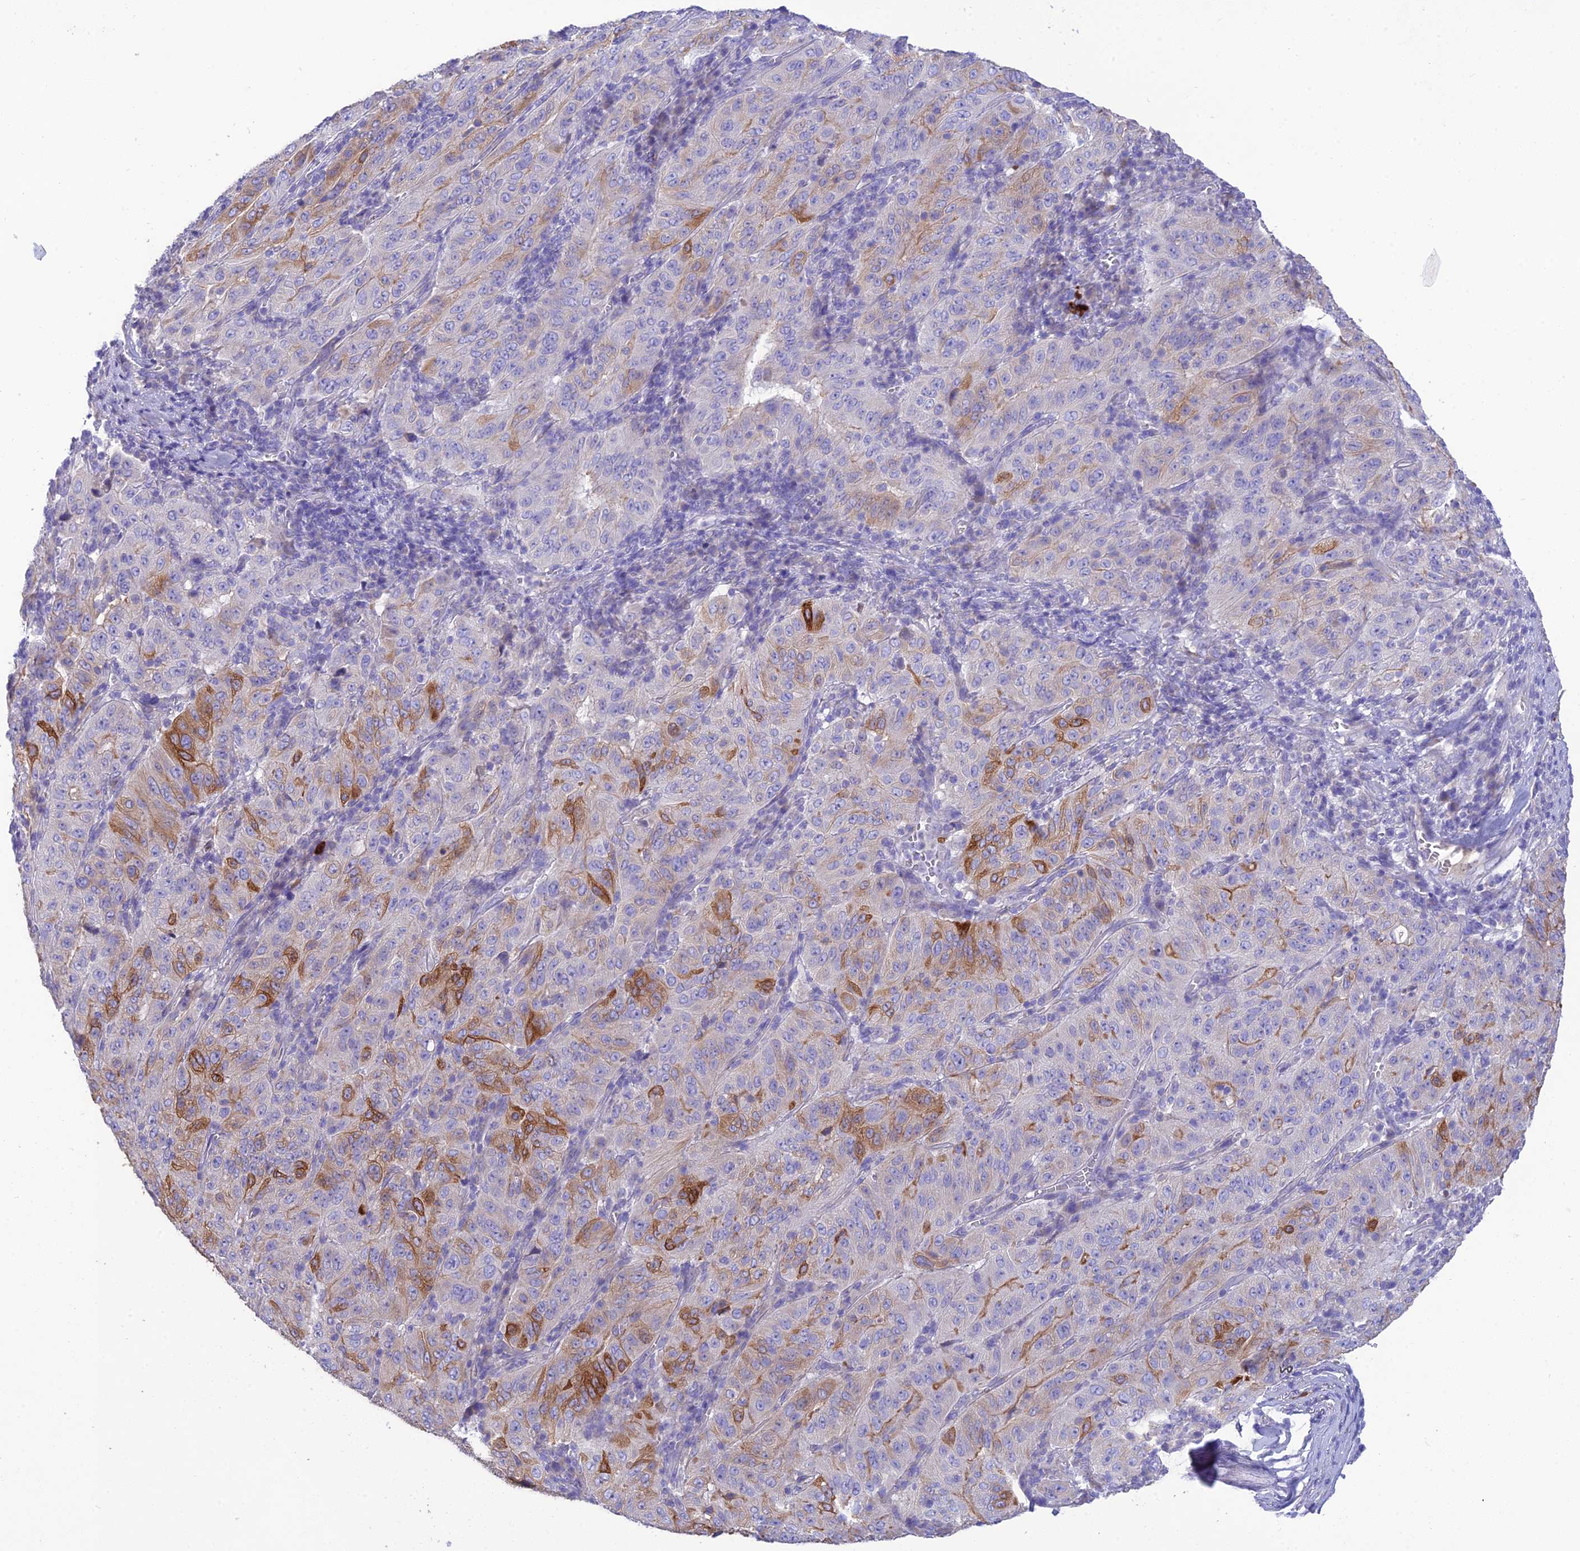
{"staining": {"intensity": "moderate", "quantity": "<25%", "location": "cytoplasmic/membranous"}, "tissue": "pancreatic cancer", "cell_type": "Tumor cells", "image_type": "cancer", "snomed": [{"axis": "morphology", "description": "Adenocarcinoma, NOS"}, {"axis": "topography", "description": "Pancreas"}], "caption": "Immunohistochemistry (IHC) of pancreatic adenocarcinoma reveals low levels of moderate cytoplasmic/membranous expression in about <25% of tumor cells. Ihc stains the protein of interest in brown and the nuclei are stained blue.", "gene": "HSD17B2", "patient": {"sex": "male", "age": 63}}